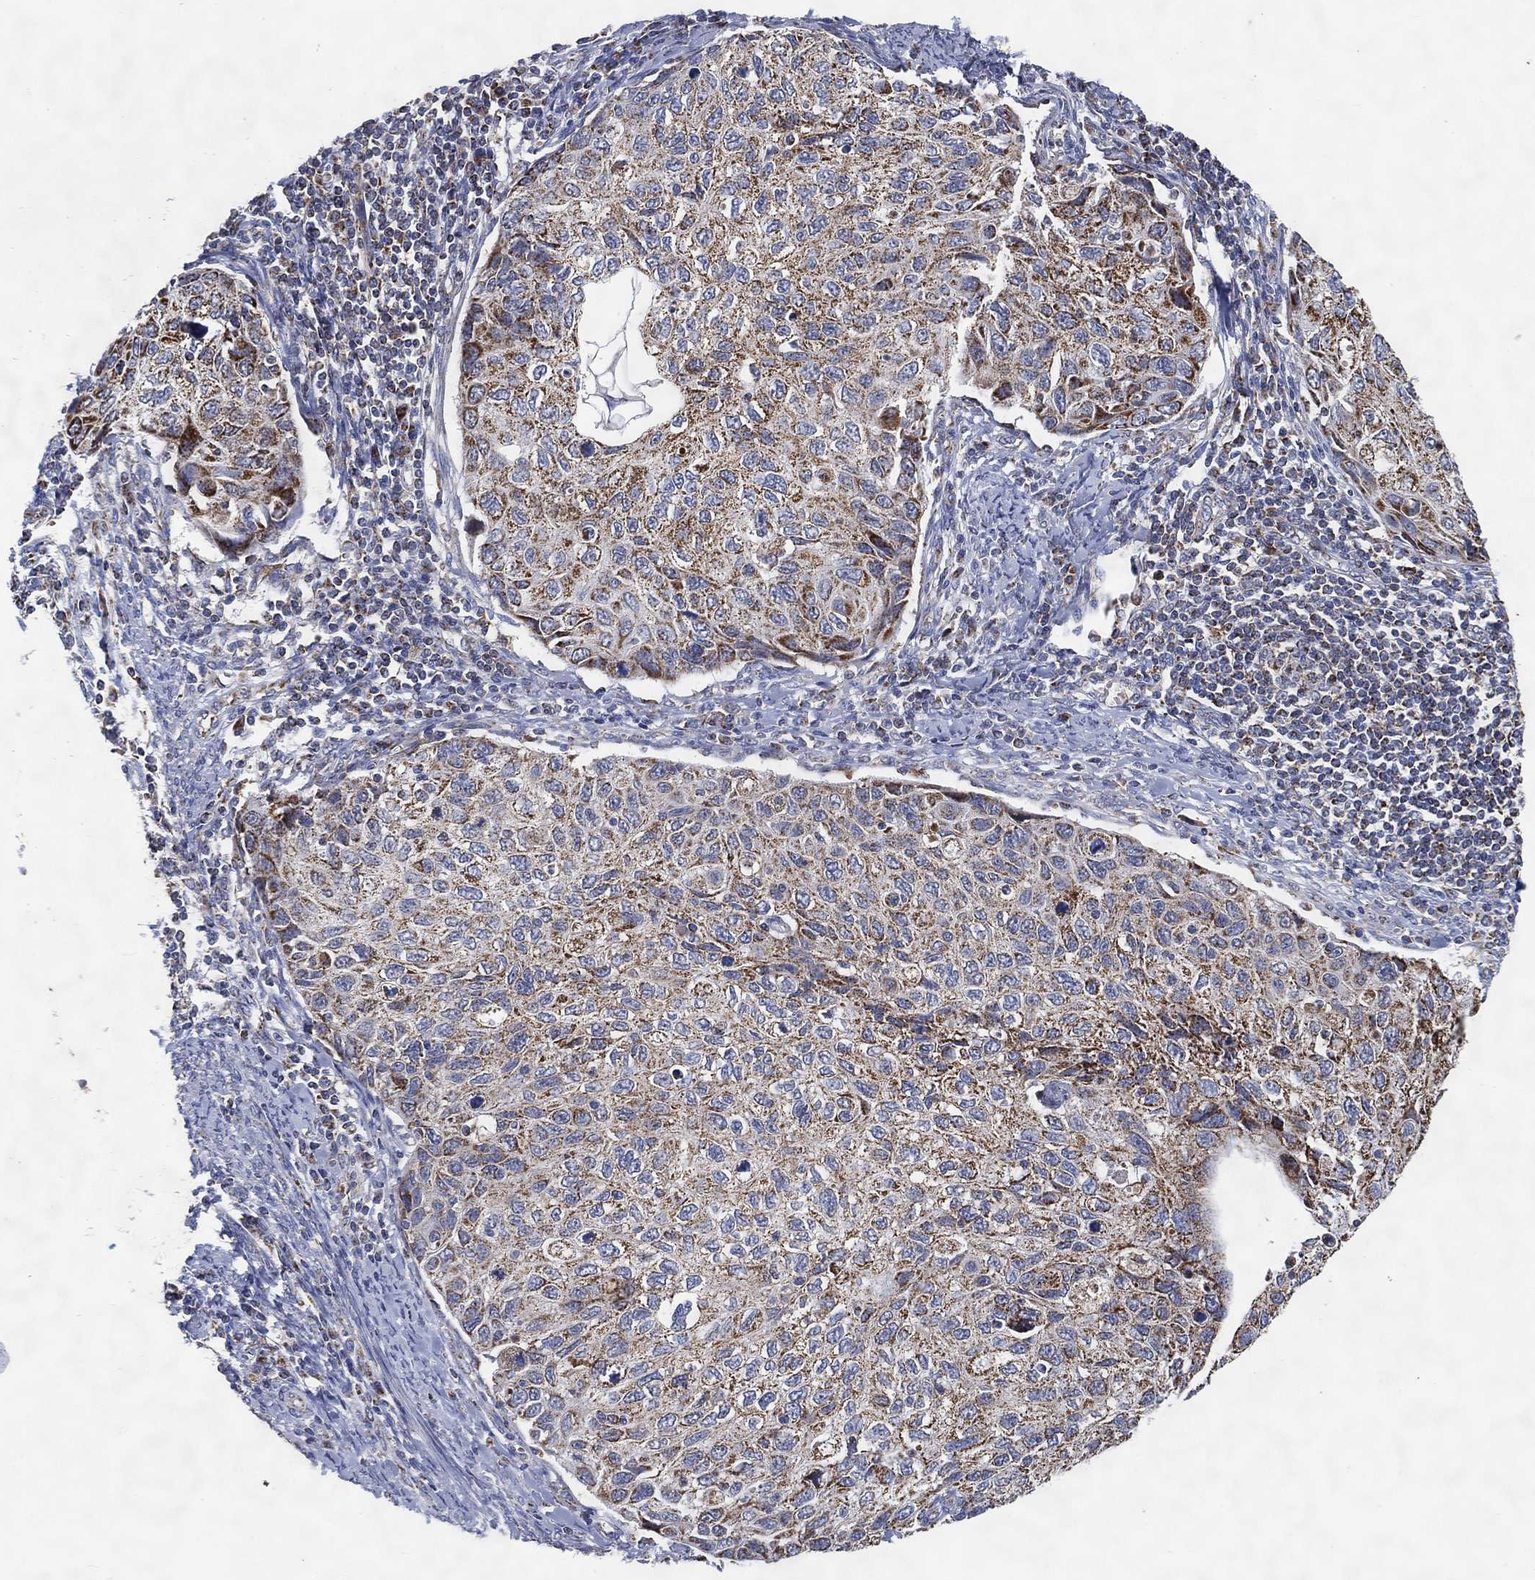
{"staining": {"intensity": "moderate", "quantity": "25%-75%", "location": "cytoplasmic/membranous"}, "tissue": "cervical cancer", "cell_type": "Tumor cells", "image_type": "cancer", "snomed": [{"axis": "morphology", "description": "Squamous cell carcinoma, NOS"}, {"axis": "topography", "description": "Cervix"}], "caption": "Cervical squamous cell carcinoma stained for a protein (brown) demonstrates moderate cytoplasmic/membranous positive positivity in approximately 25%-75% of tumor cells.", "gene": "GCAT", "patient": {"sex": "female", "age": 70}}